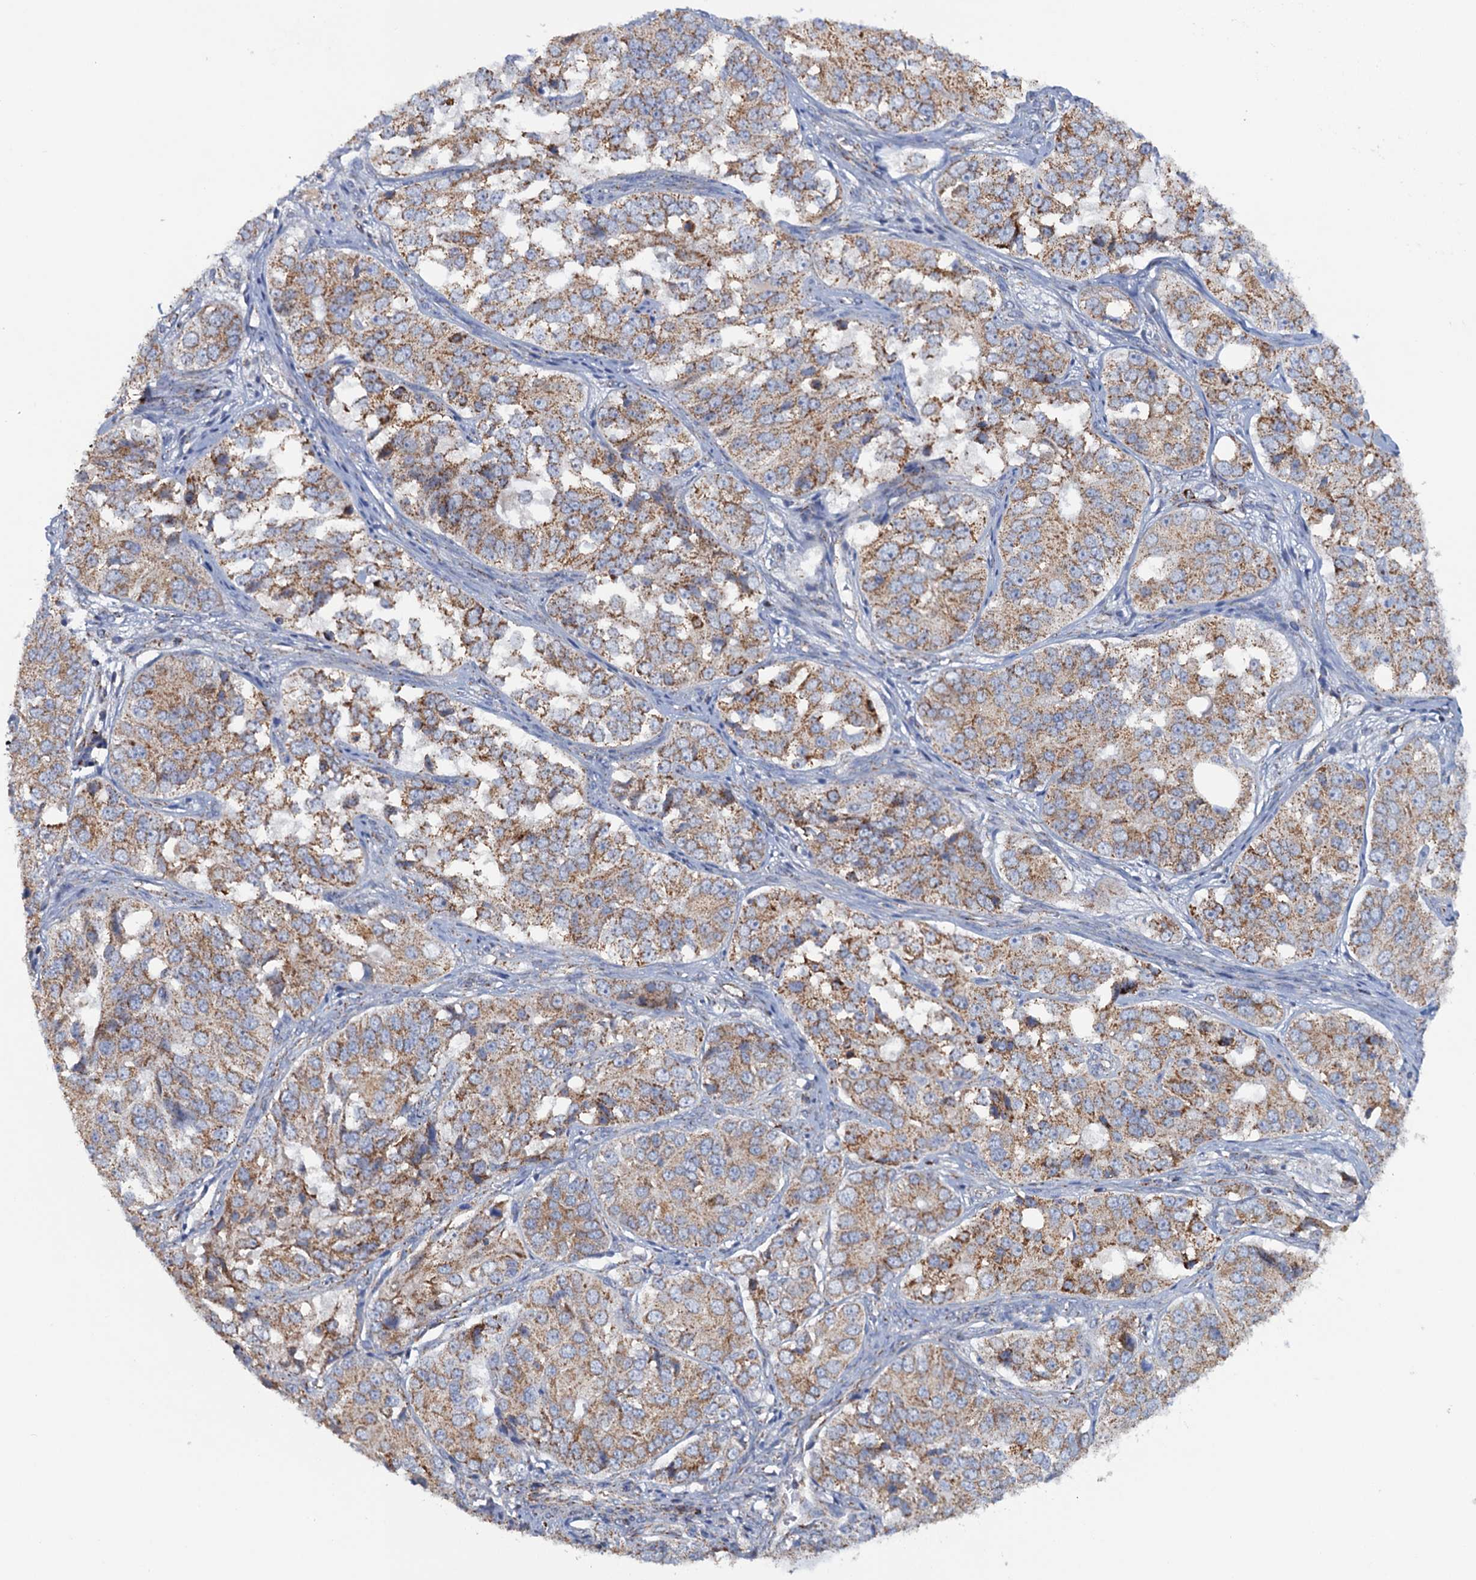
{"staining": {"intensity": "moderate", "quantity": ">75%", "location": "cytoplasmic/membranous"}, "tissue": "ovarian cancer", "cell_type": "Tumor cells", "image_type": "cancer", "snomed": [{"axis": "morphology", "description": "Carcinoma, endometroid"}, {"axis": "topography", "description": "Ovary"}], "caption": "The micrograph exhibits a brown stain indicating the presence of a protein in the cytoplasmic/membranous of tumor cells in ovarian cancer.", "gene": "GTPBP3", "patient": {"sex": "female", "age": 51}}